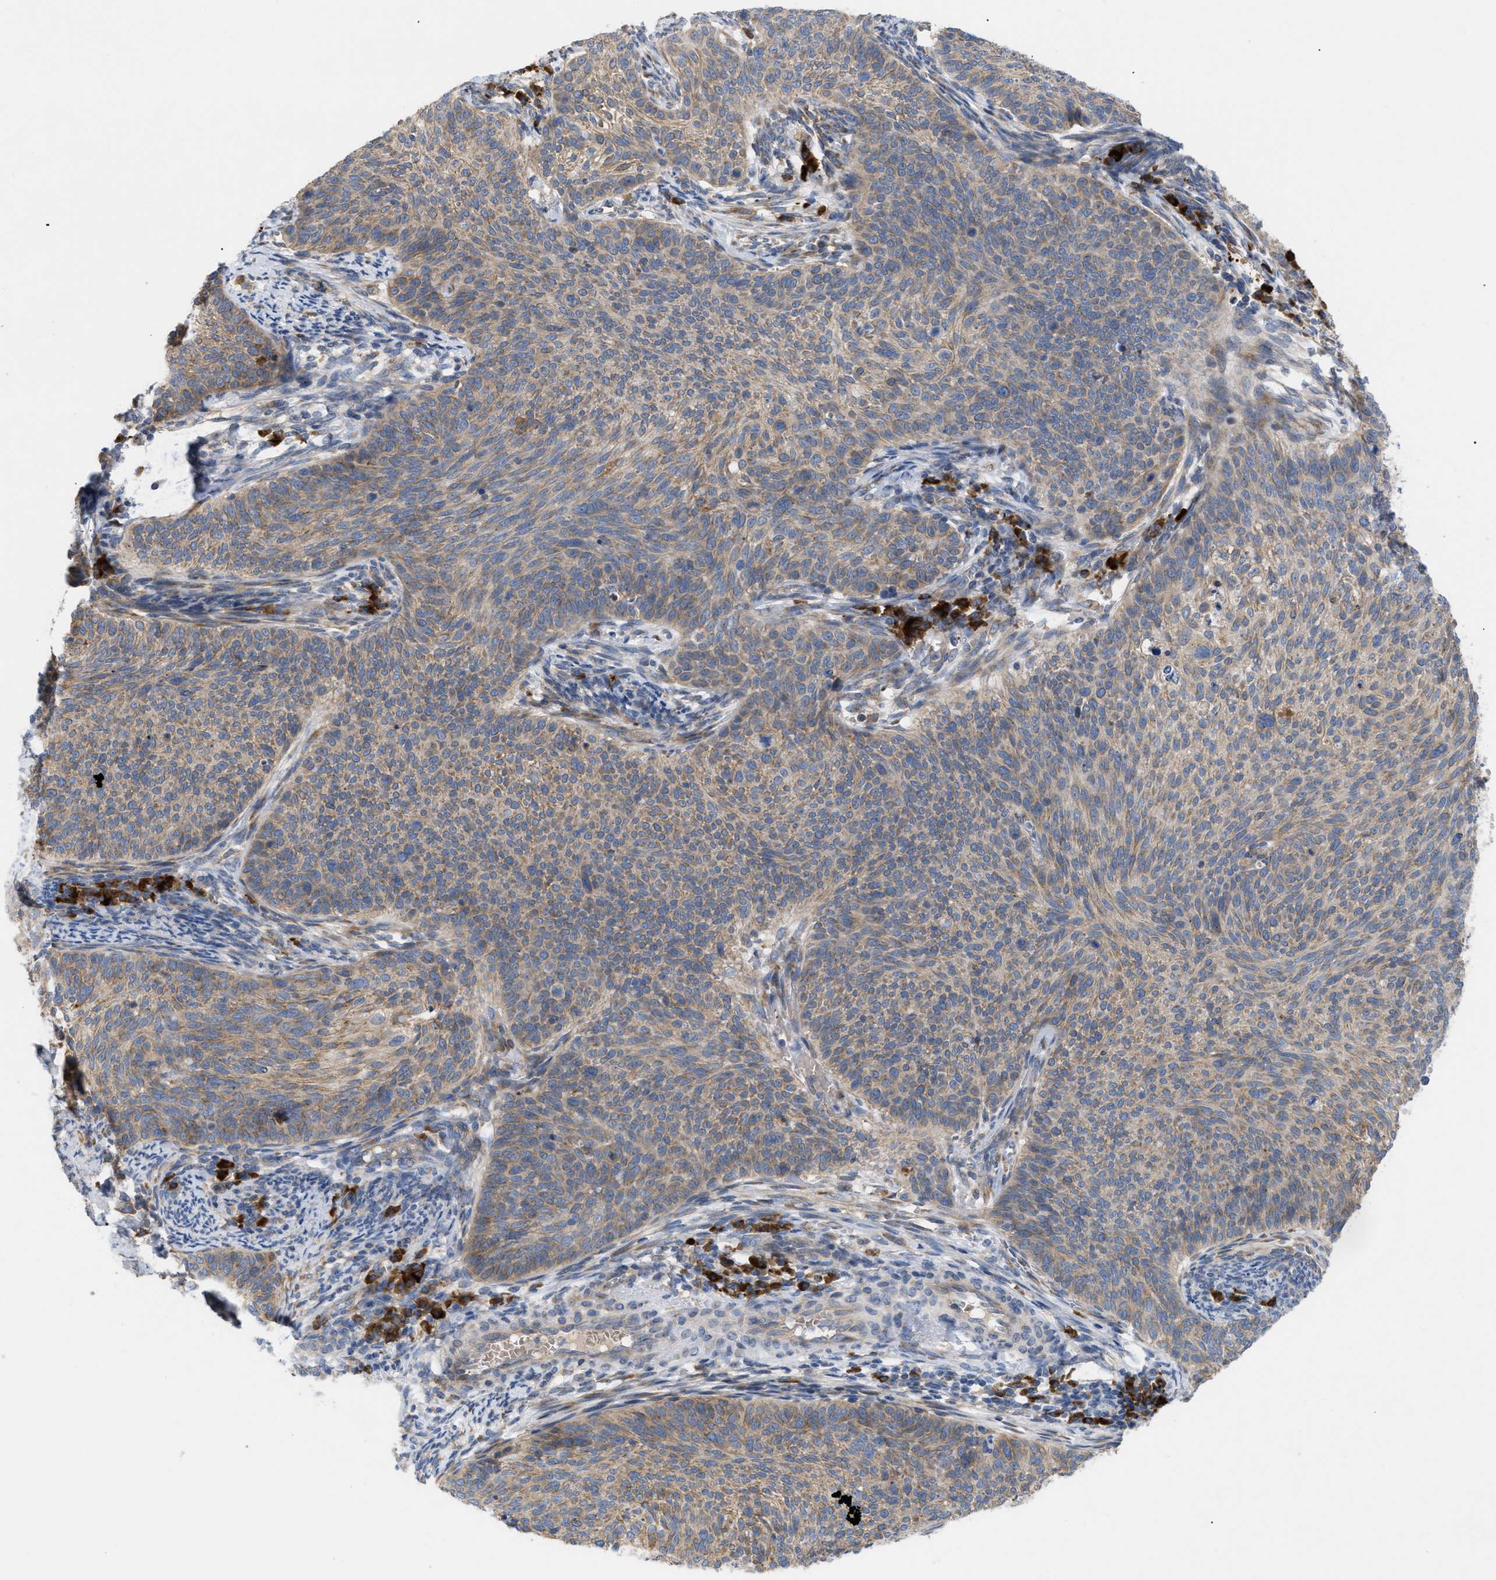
{"staining": {"intensity": "moderate", "quantity": ">75%", "location": "cytoplasmic/membranous"}, "tissue": "cervical cancer", "cell_type": "Tumor cells", "image_type": "cancer", "snomed": [{"axis": "morphology", "description": "Squamous cell carcinoma, NOS"}, {"axis": "topography", "description": "Cervix"}], "caption": "This histopathology image displays squamous cell carcinoma (cervical) stained with IHC to label a protein in brown. The cytoplasmic/membranous of tumor cells show moderate positivity for the protein. Nuclei are counter-stained blue.", "gene": "SLC50A1", "patient": {"sex": "female", "age": 70}}